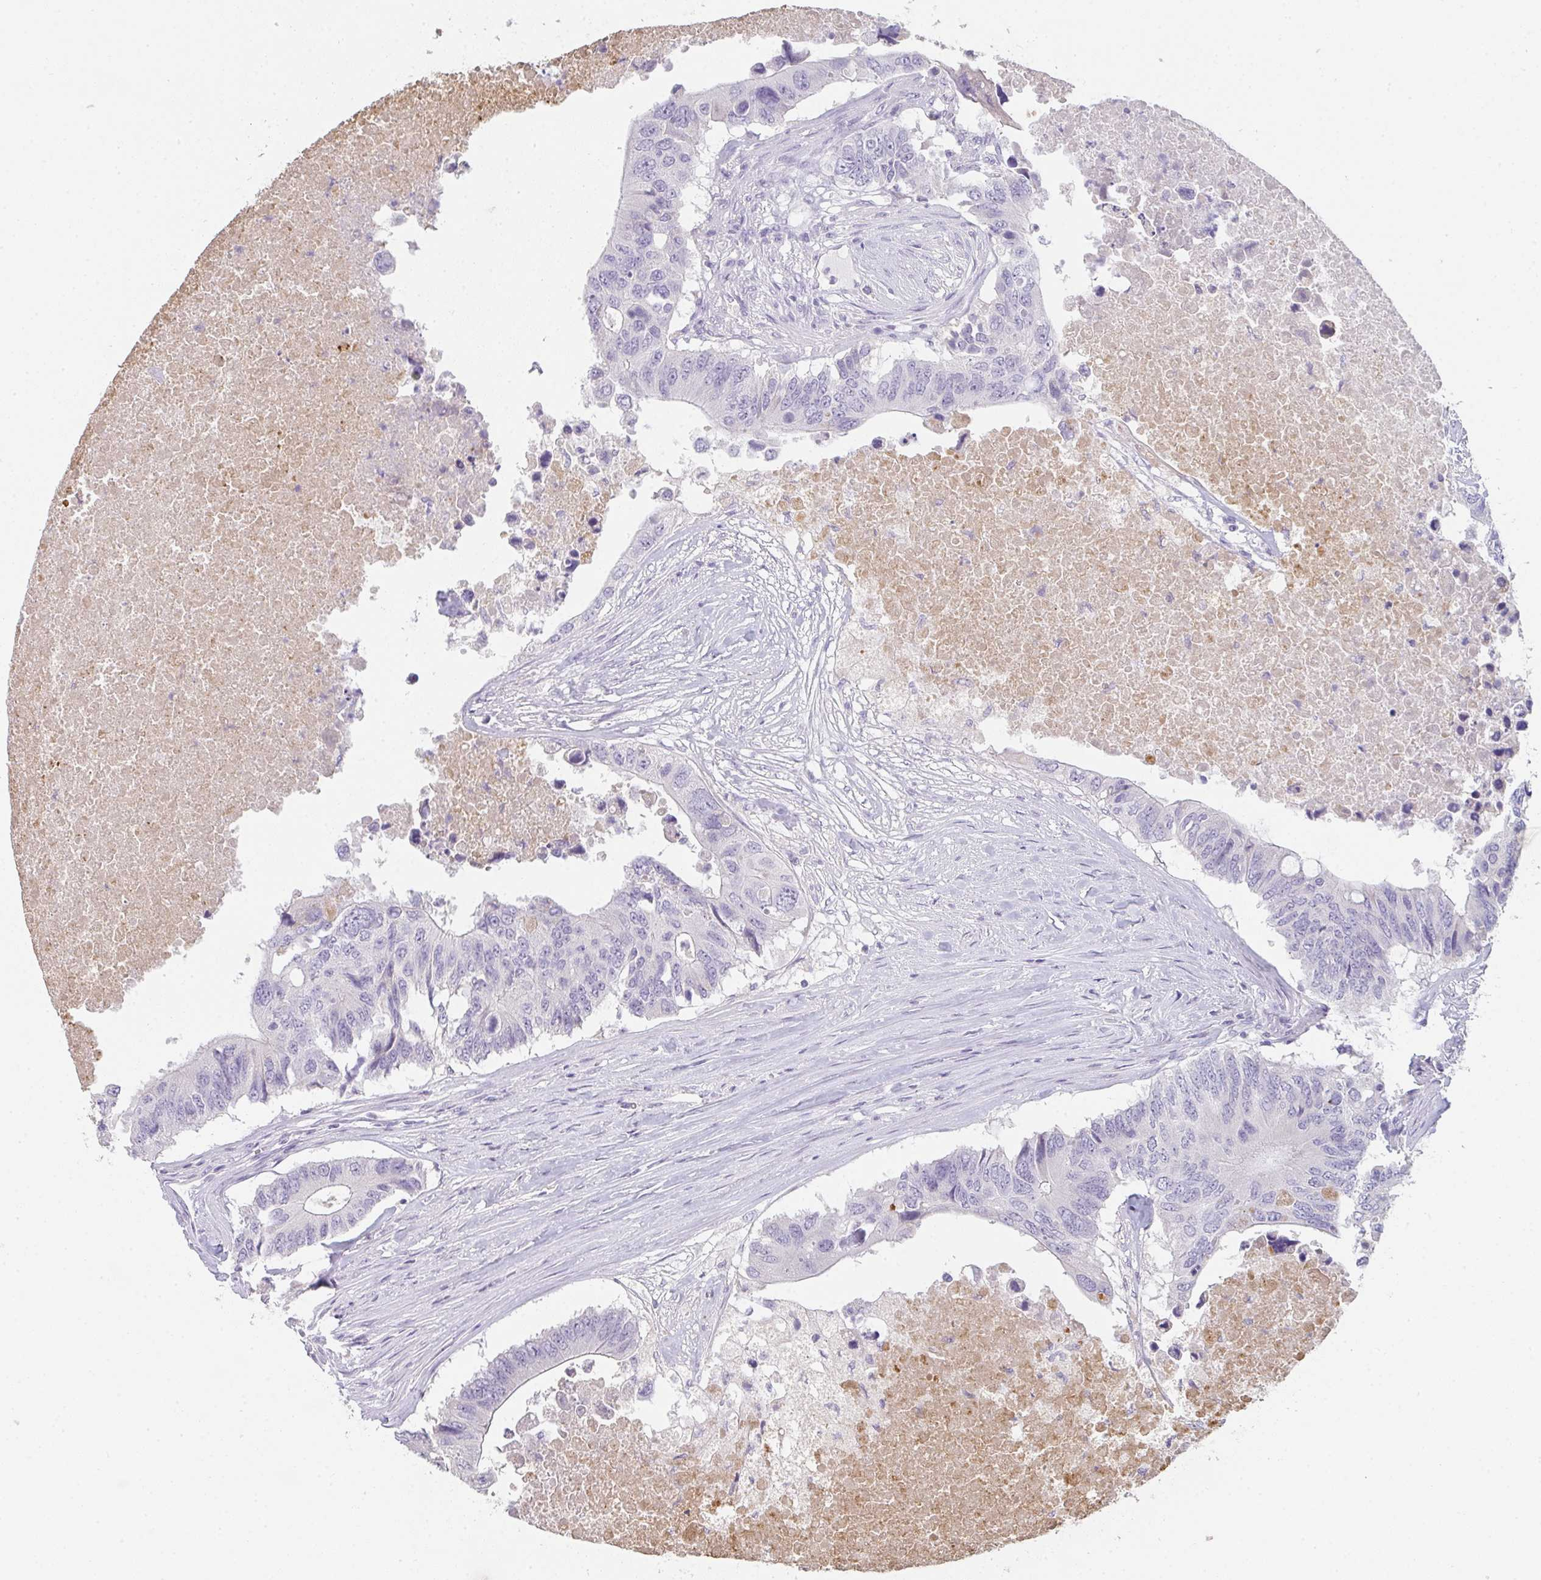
{"staining": {"intensity": "negative", "quantity": "none", "location": "none"}, "tissue": "colorectal cancer", "cell_type": "Tumor cells", "image_type": "cancer", "snomed": [{"axis": "morphology", "description": "Adenocarcinoma, NOS"}, {"axis": "topography", "description": "Colon"}], "caption": "An IHC micrograph of colorectal cancer (adenocarcinoma) is shown. There is no staining in tumor cells of colorectal cancer (adenocarcinoma). (DAB (3,3'-diaminobenzidine) immunohistochemistry (IHC) visualized using brightfield microscopy, high magnification).", "gene": "C1QTNF8", "patient": {"sex": "male", "age": 71}}